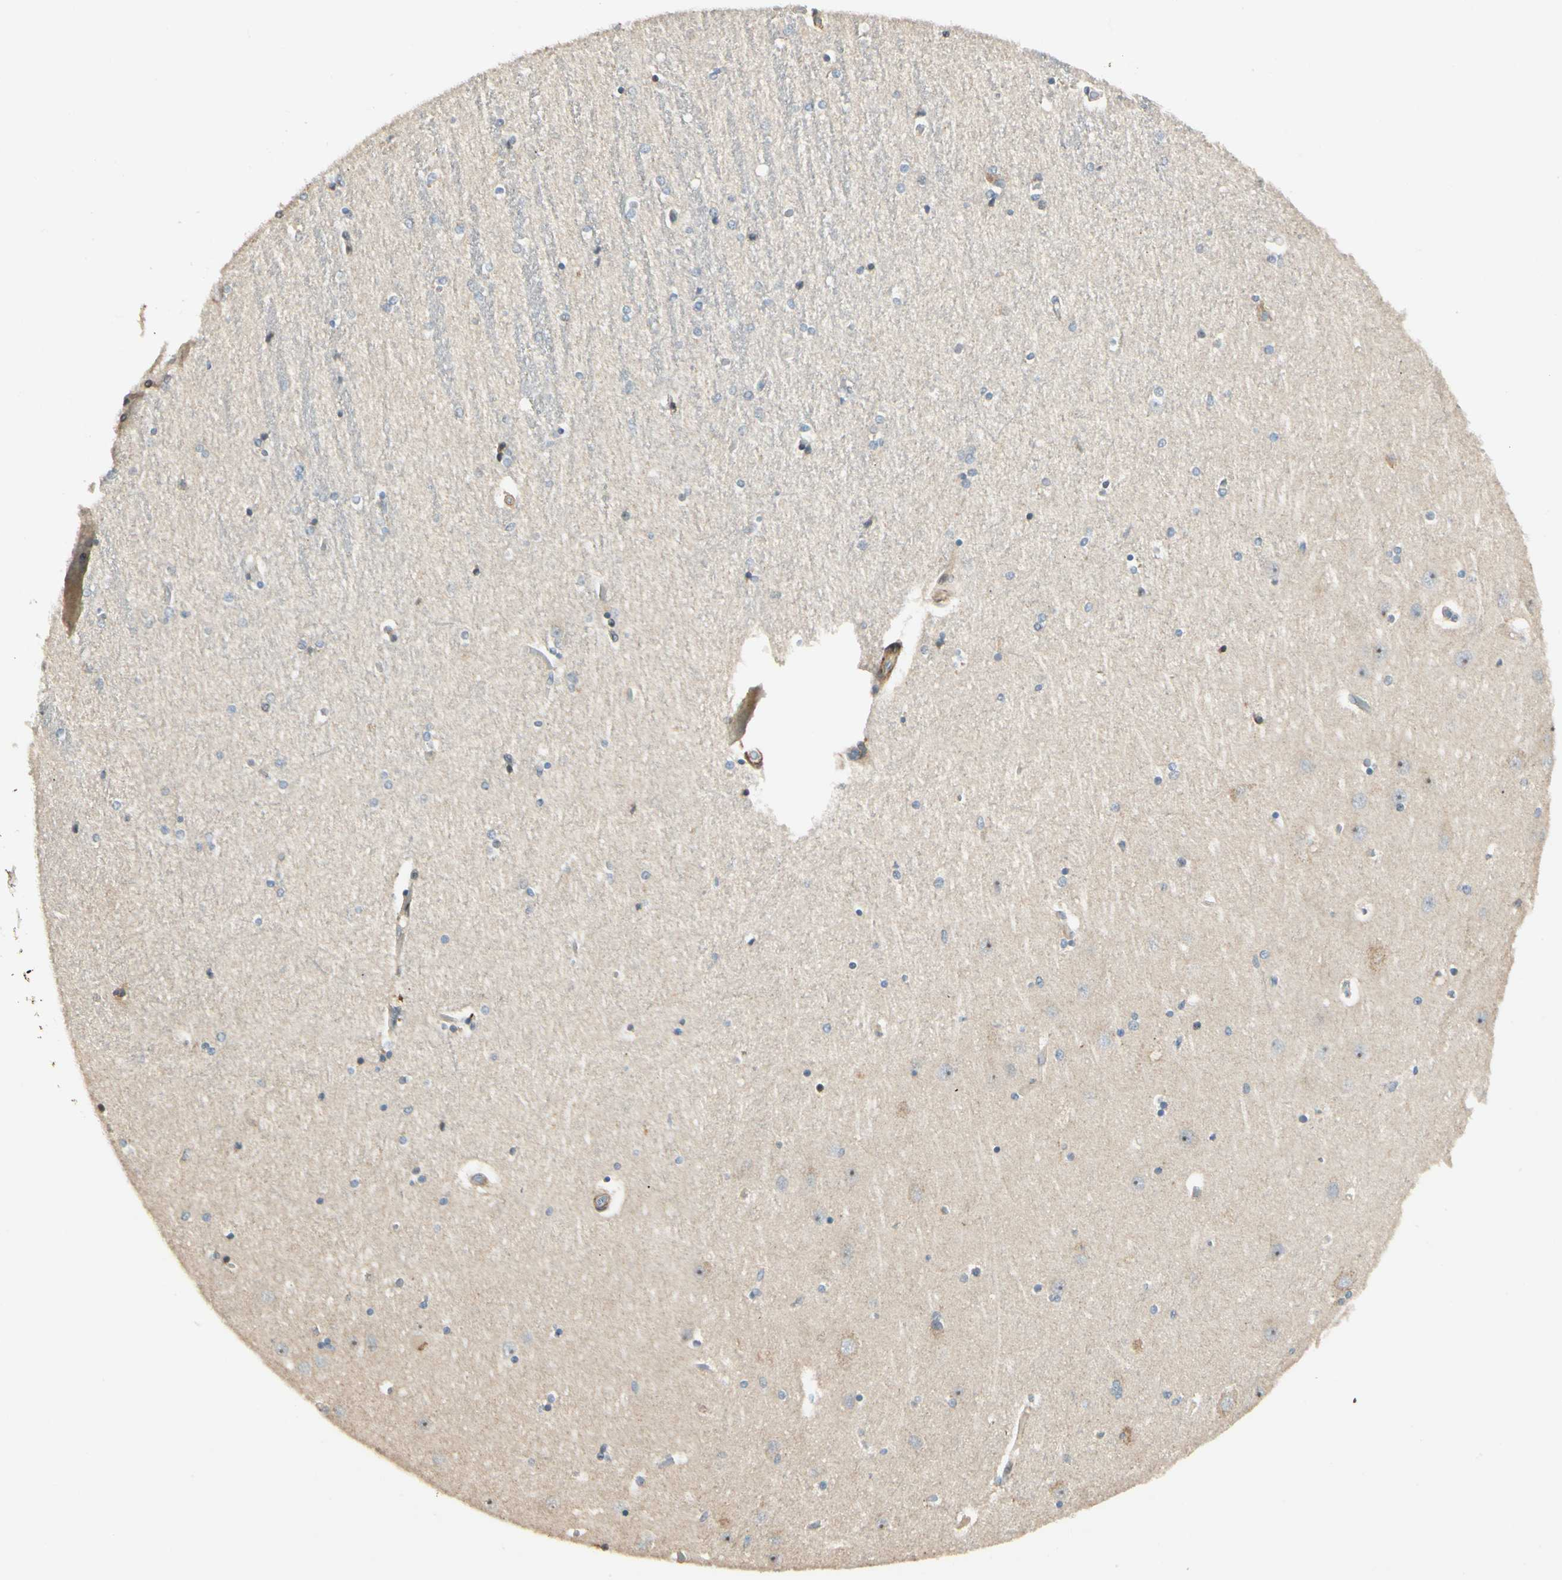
{"staining": {"intensity": "weak", "quantity": "<25%", "location": "cytoplasmic/membranous"}, "tissue": "hippocampus", "cell_type": "Glial cells", "image_type": "normal", "snomed": [{"axis": "morphology", "description": "Normal tissue, NOS"}, {"axis": "topography", "description": "Hippocampus"}], "caption": "High power microscopy micrograph of an IHC photomicrograph of unremarkable hippocampus, revealing no significant positivity in glial cells. The staining is performed using DAB brown chromogen with nuclei counter-stained in using hematoxylin.", "gene": "P4HA3", "patient": {"sex": "female", "age": 54}}